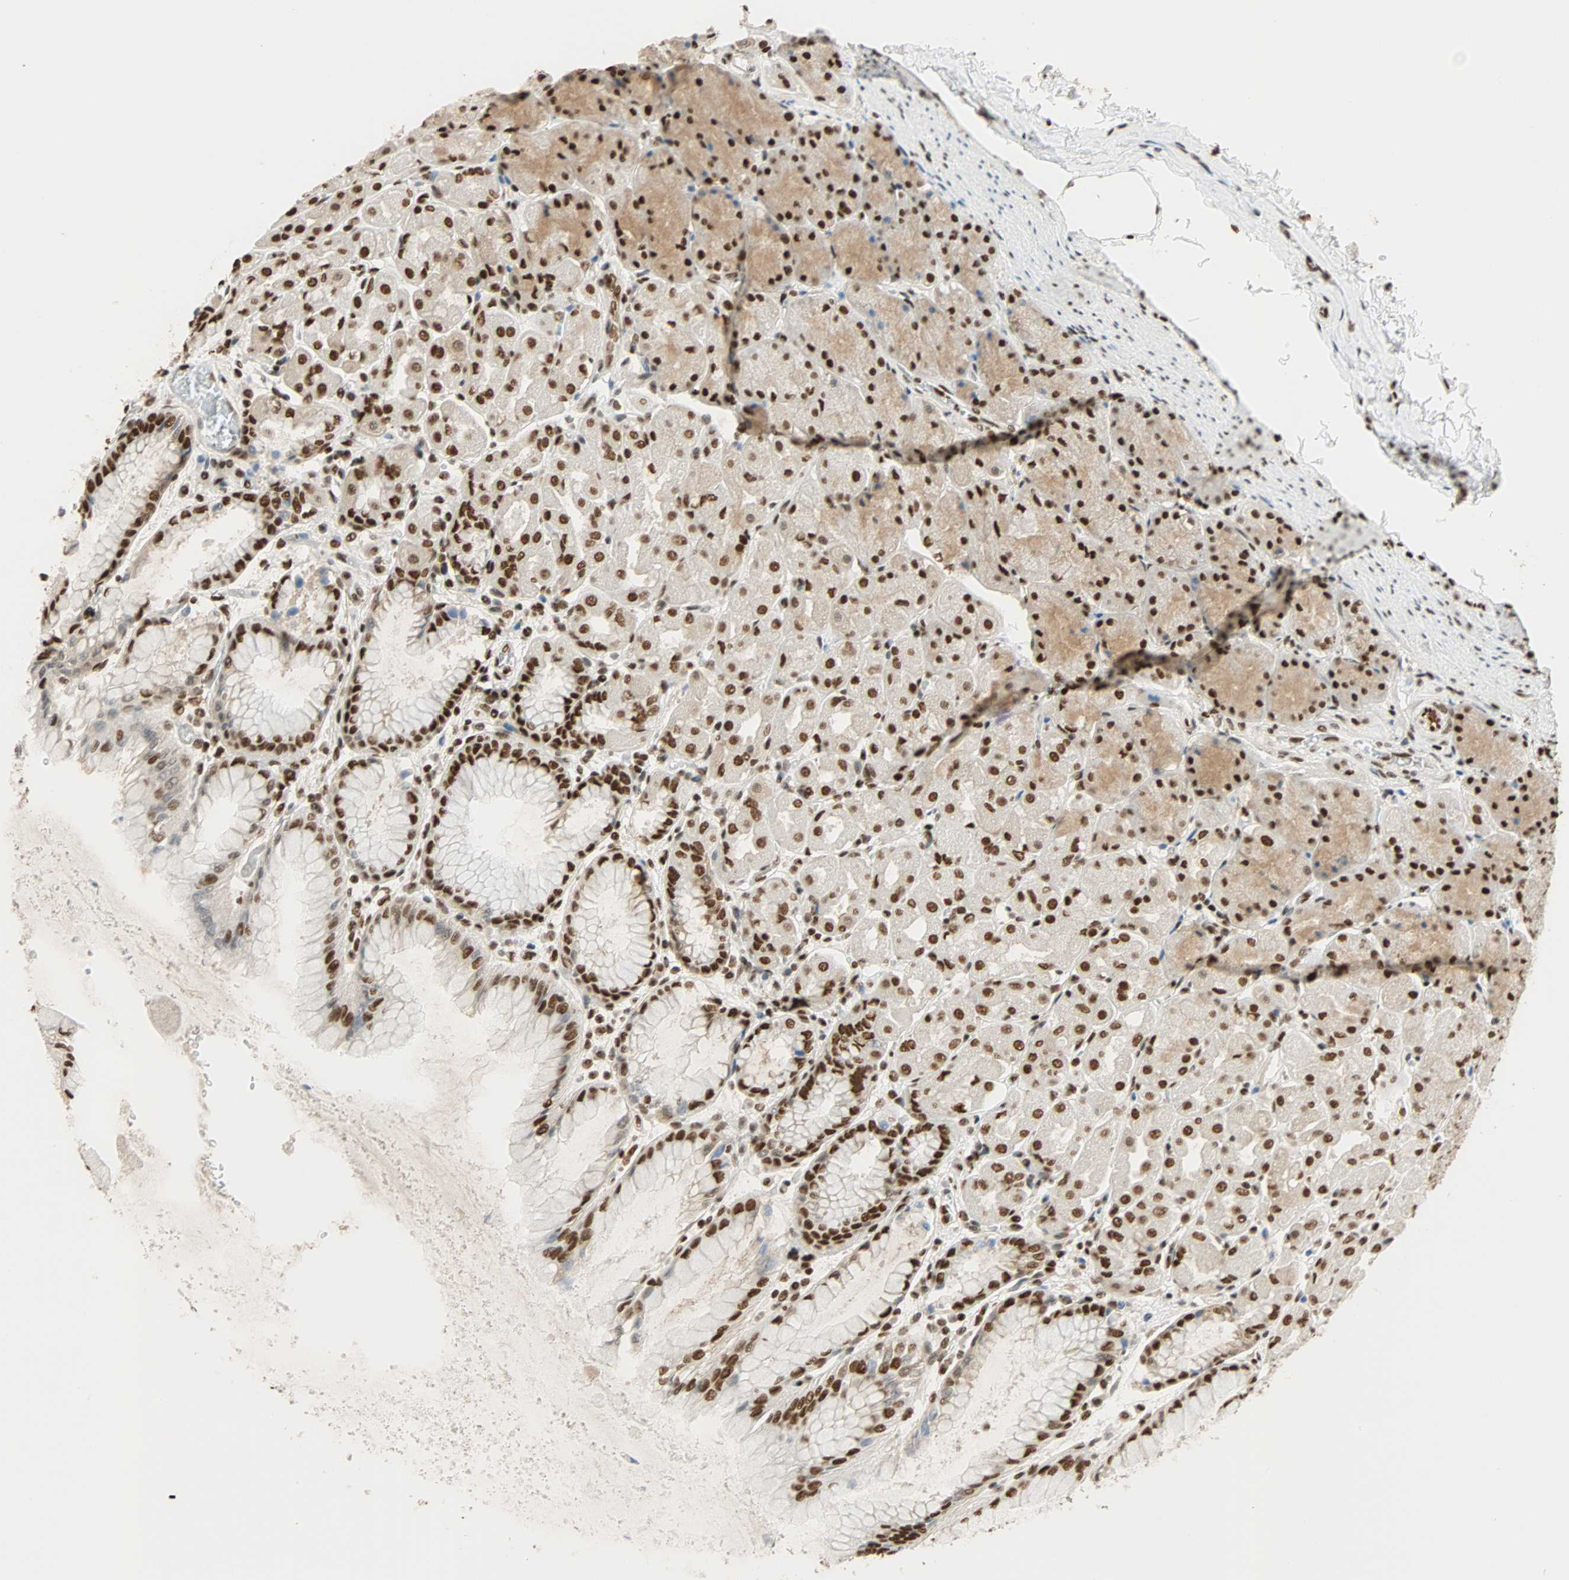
{"staining": {"intensity": "strong", "quantity": ">75%", "location": "cytoplasmic/membranous,nuclear"}, "tissue": "stomach", "cell_type": "Glandular cells", "image_type": "normal", "snomed": [{"axis": "morphology", "description": "Normal tissue, NOS"}, {"axis": "topography", "description": "Stomach, upper"}], "caption": "A high amount of strong cytoplasmic/membranous,nuclear expression is appreciated in about >75% of glandular cells in unremarkable stomach.", "gene": "CDK12", "patient": {"sex": "female", "age": 56}}